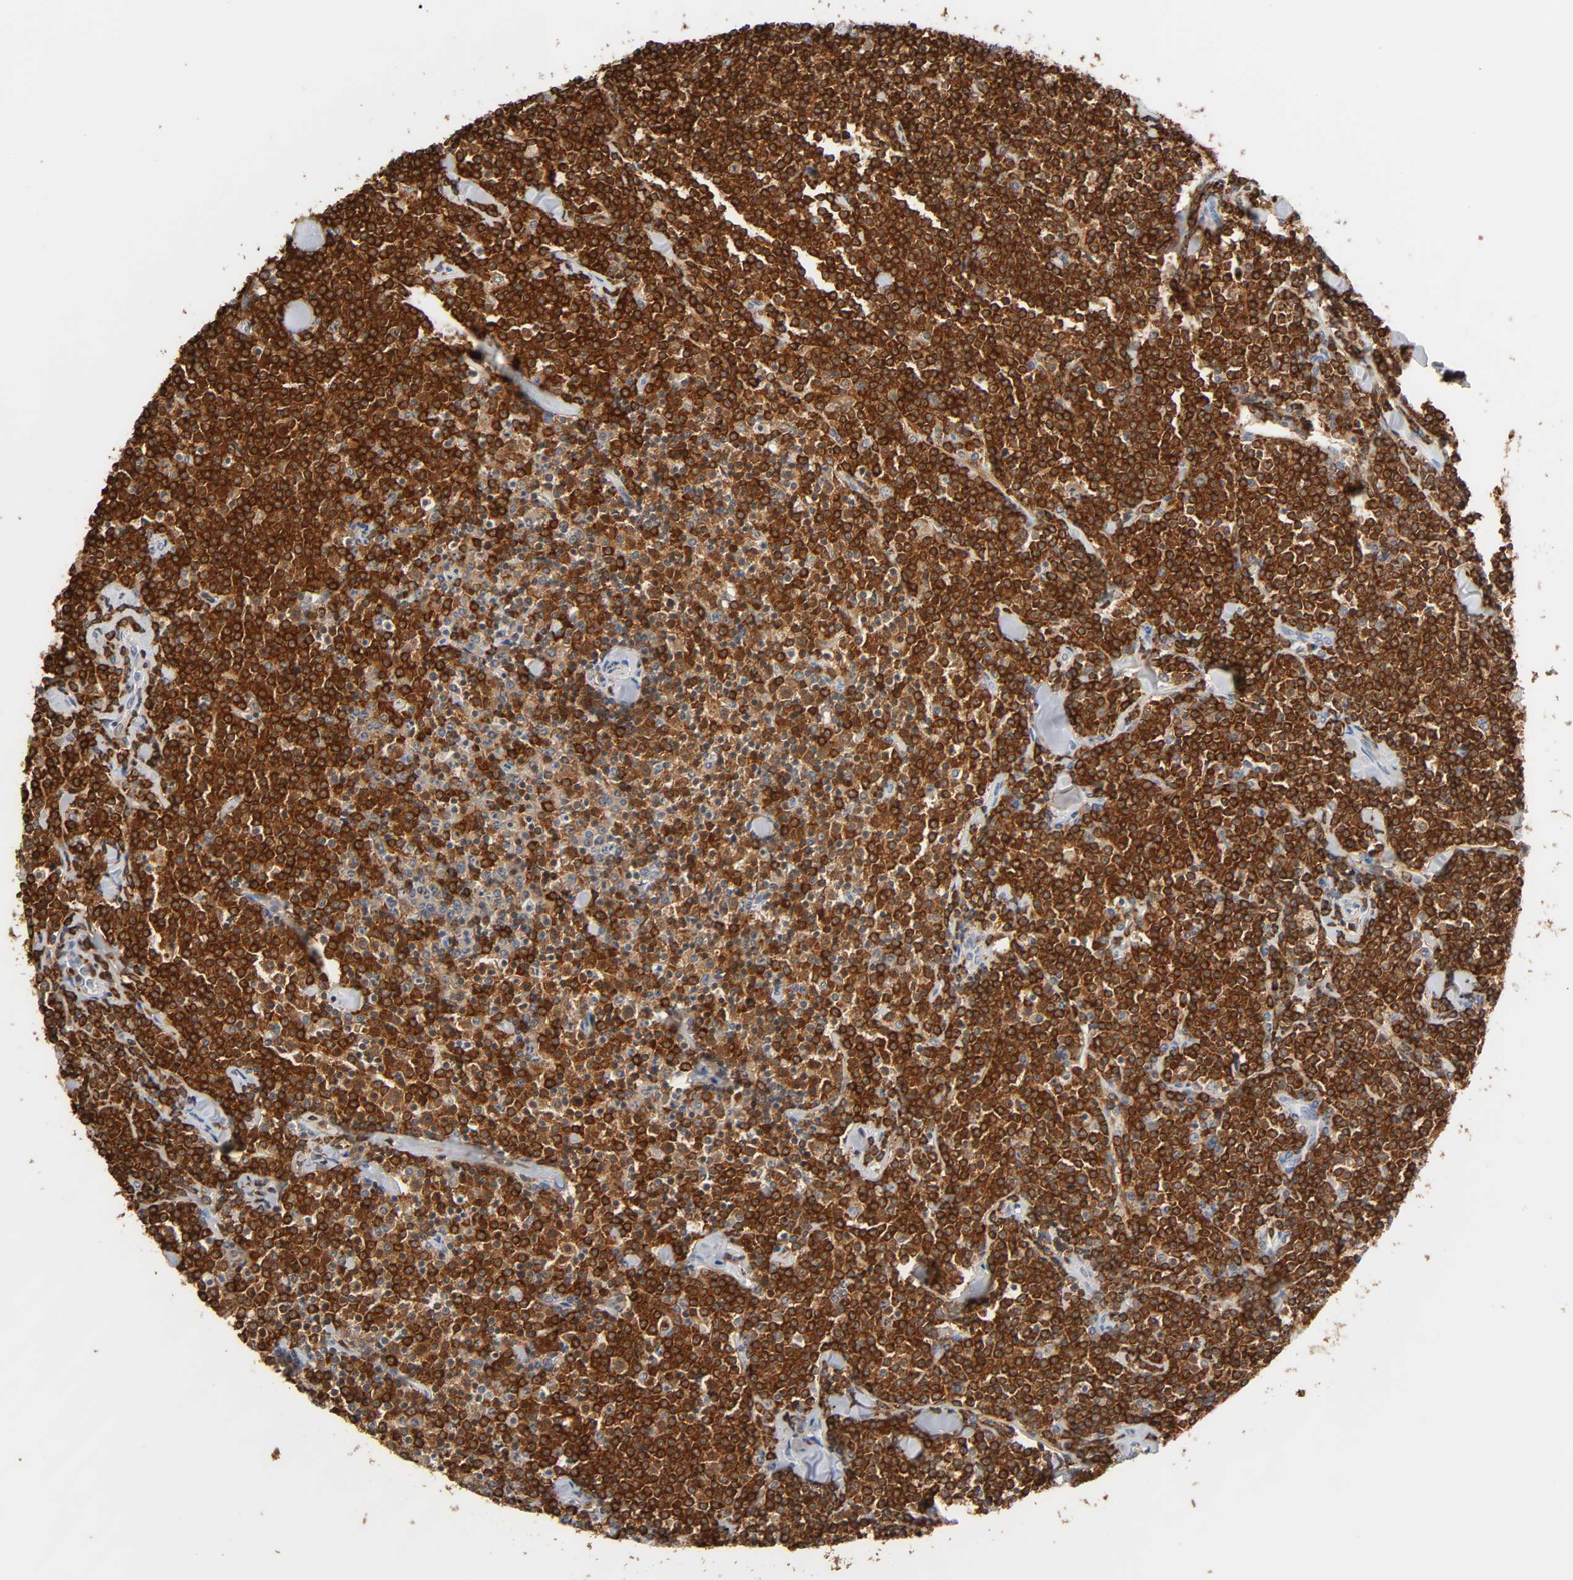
{"staining": {"intensity": "strong", "quantity": ">75%", "location": "cytoplasmic/membranous"}, "tissue": "lymphoma", "cell_type": "Tumor cells", "image_type": "cancer", "snomed": [{"axis": "morphology", "description": "Malignant lymphoma, non-Hodgkin's type, Low grade"}, {"axis": "topography", "description": "Soft tissue"}], "caption": "The histopathology image displays immunohistochemical staining of malignant lymphoma, non-Hodgkin's type (low-grade). There is strong cytoplasmic/membranous staining is present in about >75% of tumor cells. The staining was performed using DAB (3,3'-diaminobenzidine) to visualize the protein expression in brown, while the nuclei were stained in blue with hematoxylin (Magnification: 20x).", "gene": "BIN1", "patient": {"sex": "male", "age": 92}}